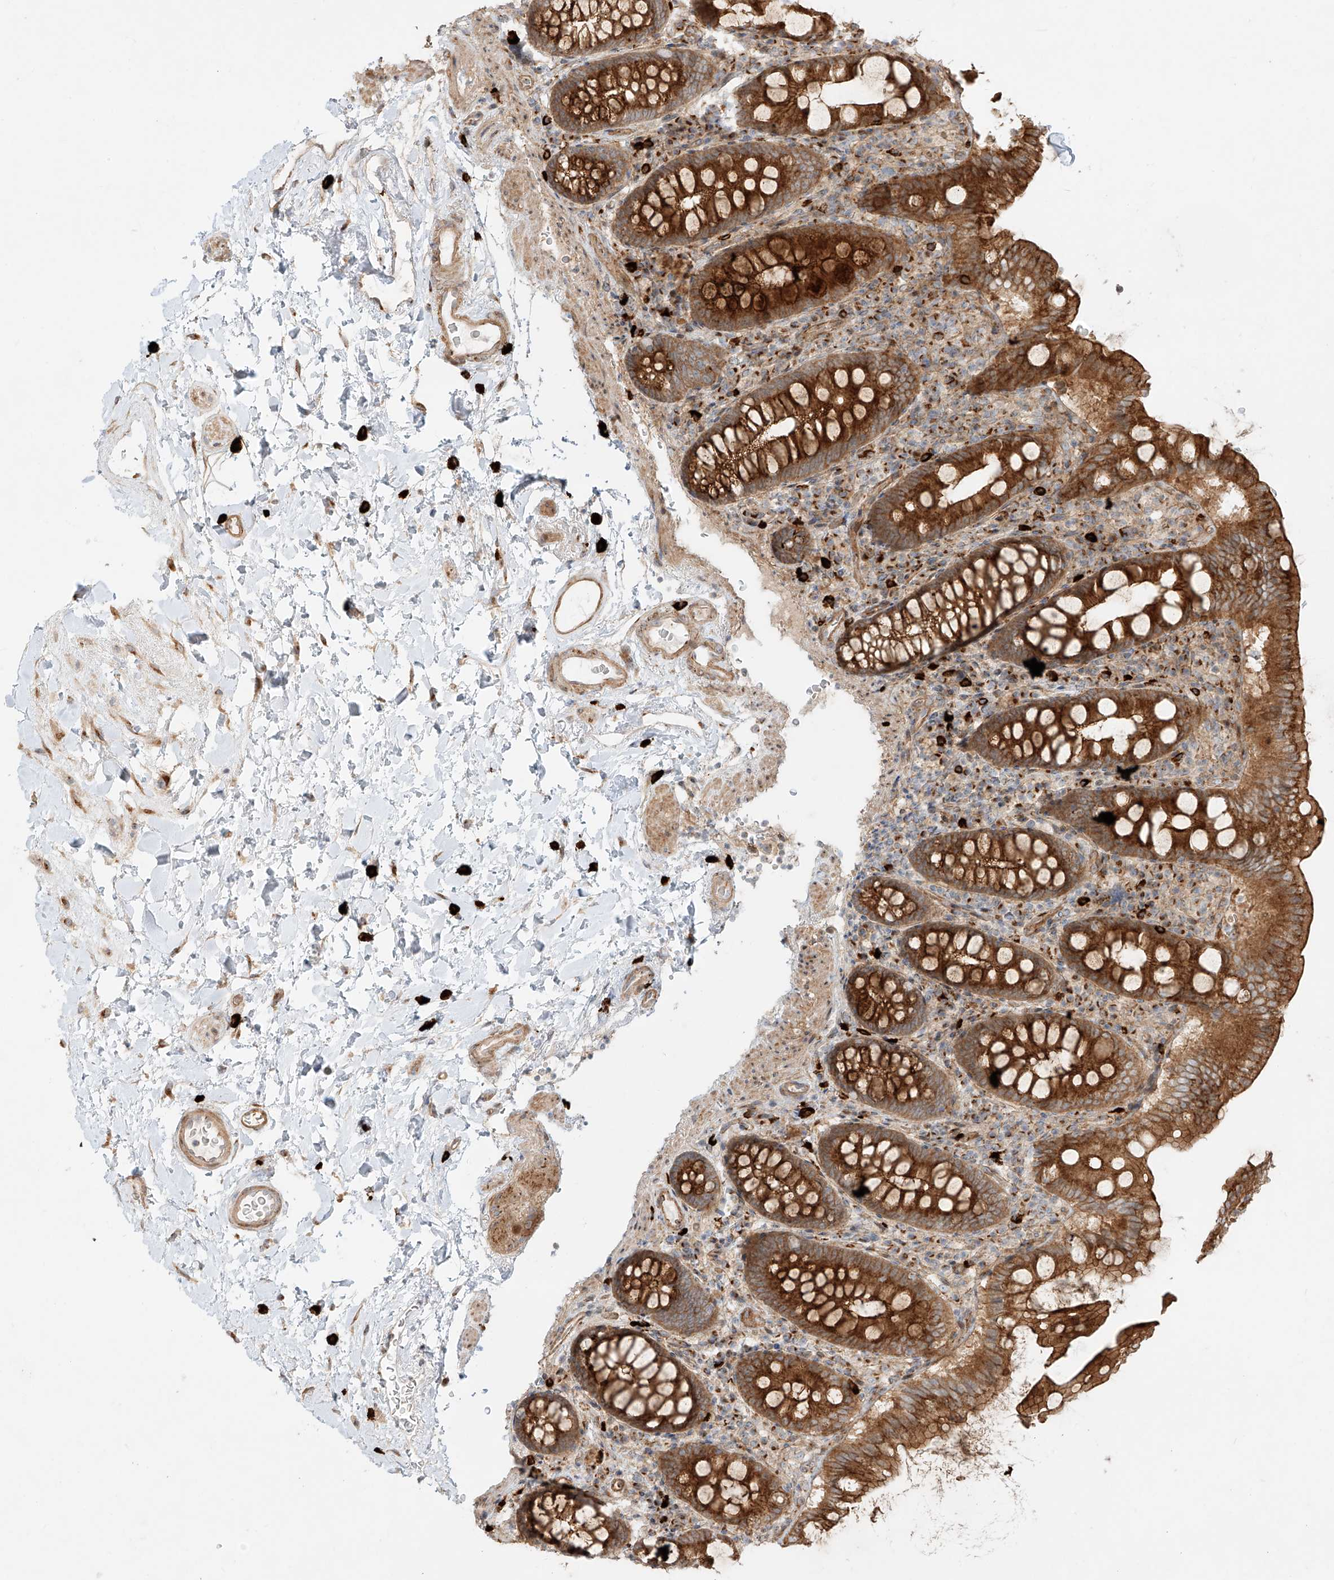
{"staining": {"intensity": "moderate", "quantity": ">75%", "location": "cytoplasmic/membranous"}, "tissue": "colon", "cell_type": "Endothelial cells", "image_type": "normal", "snomed": [{"axis": "morphology", "description": "Normal tissue, NOS"}, {"axis": "topography", "description": "Colon"}], "caption": "This micrograph shows immunohistochemistry (IHC) staining of normal colon, with medium moderate cytoplasmic/membranous positivity in approximately >75% of endothelial cells.", "gene": "ZNF287", "patient": {"sex": "female", "age": 79}}